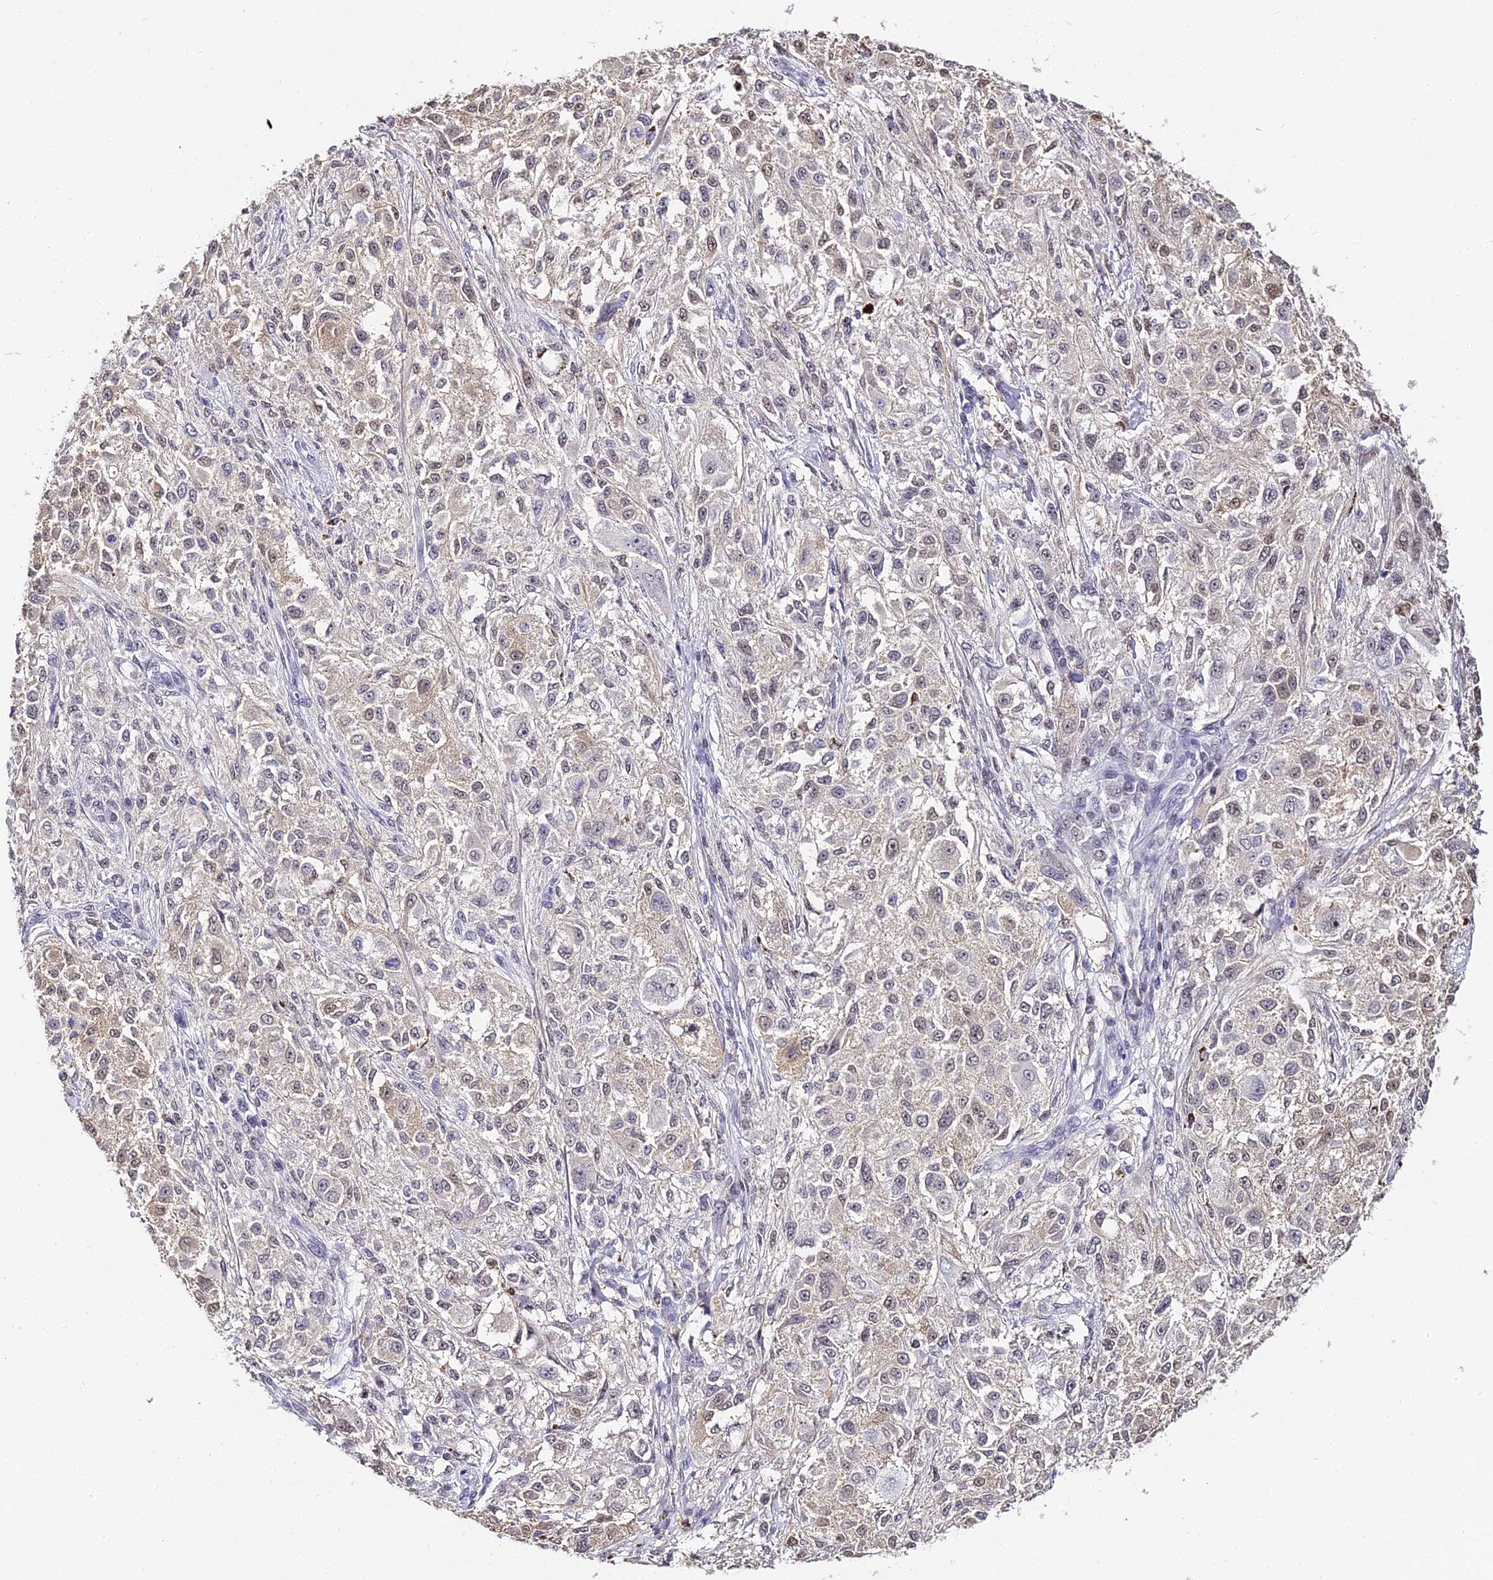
{"staining": {"intensity": "weak", "quantity": "25%-75%", "location": "nuclear"}, "tissue": "melanoma", "cell_type": "Tumor cells", "image_type": "cancer", "snomed": [{"axis": "morphology", "description": "Necrosis, NOS"}, {"axis": "morphology", "description": "Malignant melanoma, NOS"}, {"axis": "topography", "description": "Skin"}], "caption": "This micrograph displays immunohistochemistry (IHC) staining of malignant melanoma, with low weak nuclear expression in about 25%-75% of tumor cells.", "gene": "ABHD14A-ACY1", "patient": {"sex": "female", "age": 87}}